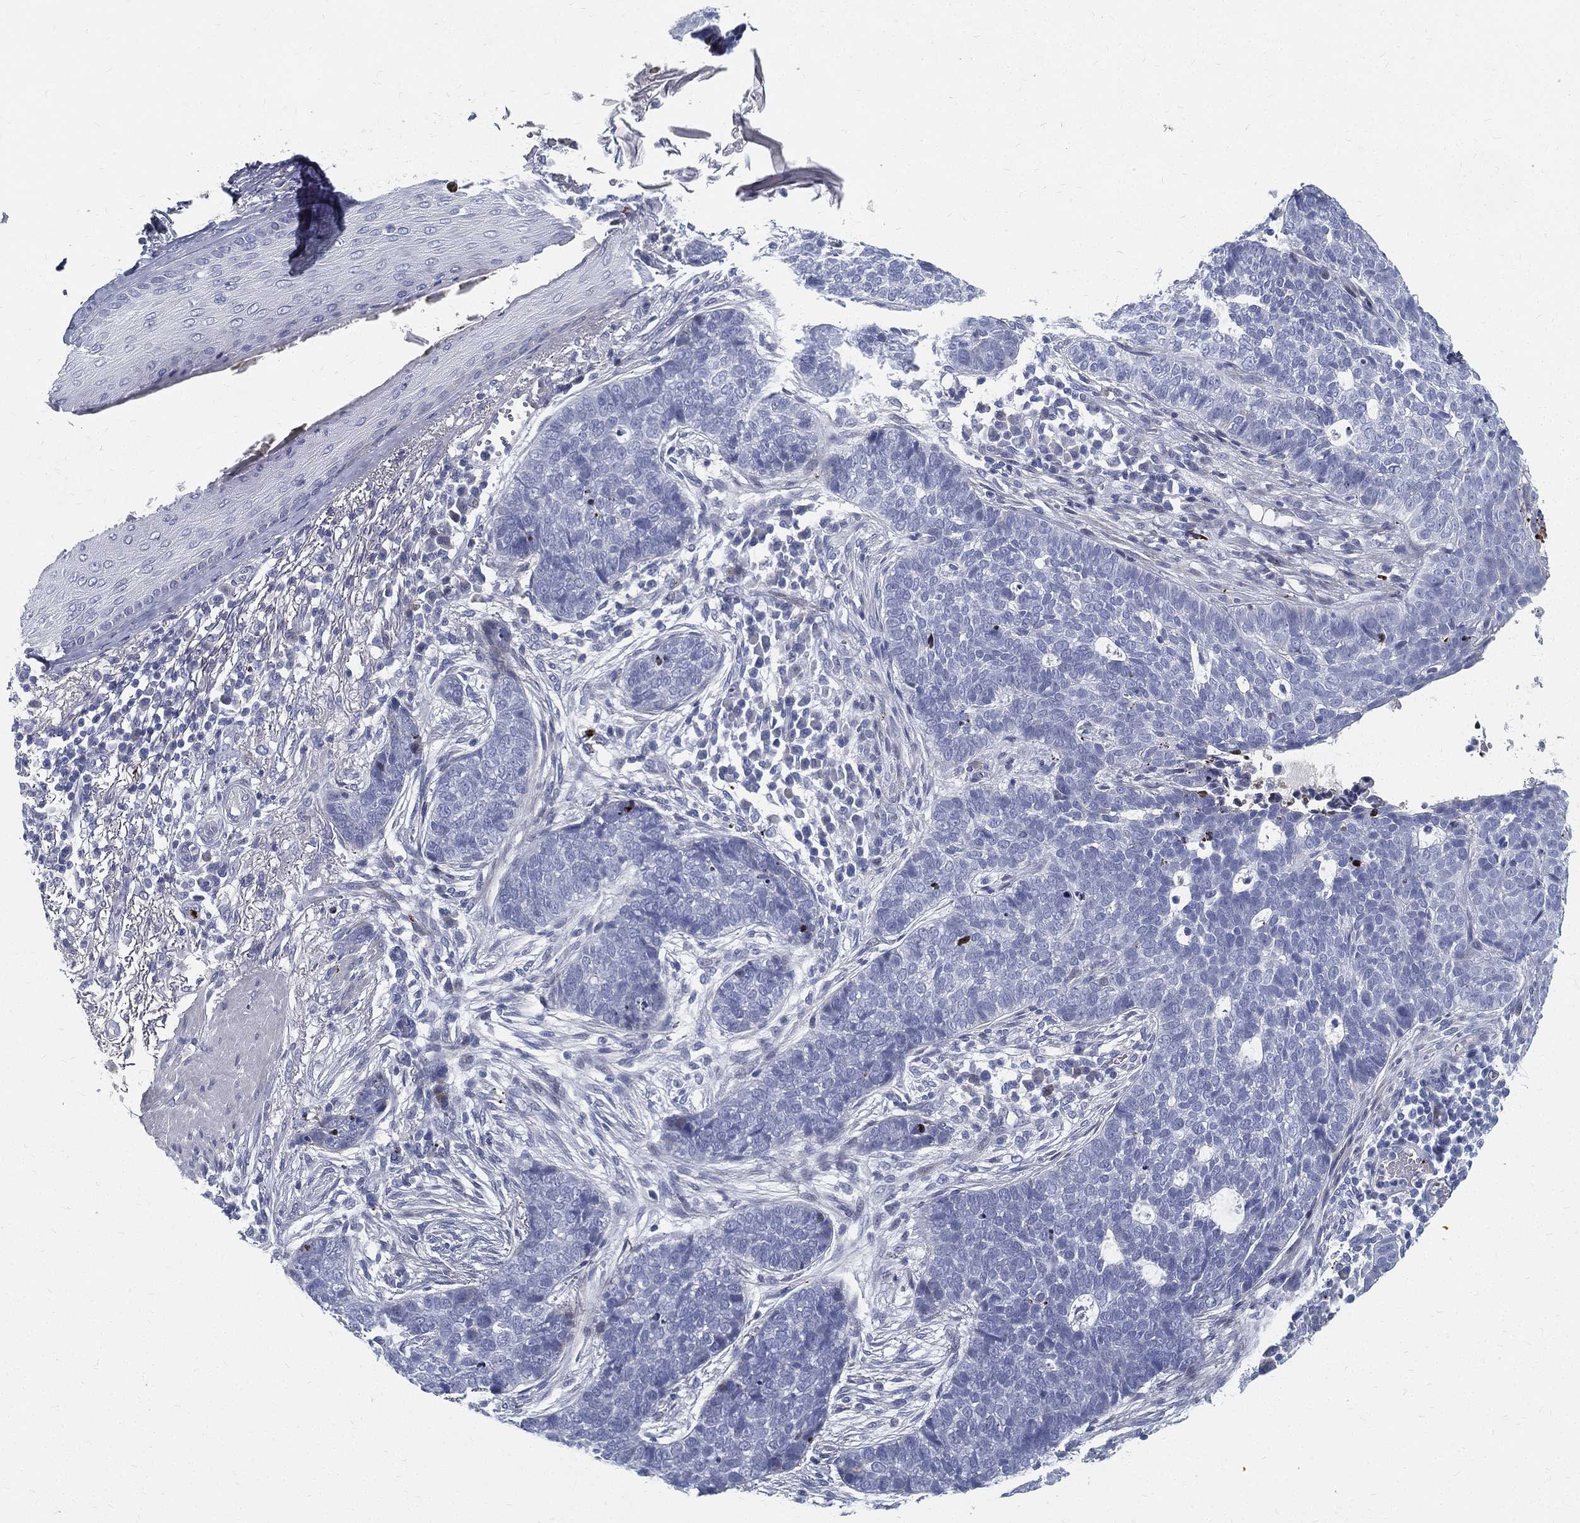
{"staining": {"intensity": "negative", "quantity": "none", "location": "none"}, "tissue": "skin cancer", "cell_type": "Tumor cells", "image_type": "cancer", "snomed": [{"axis": "morphology", "description": "Squamous cell carcinoma, NOS"}, {"axis": "topography", "description": "Skin"}], "caption": "DAB immunohistochemical staining of human squamous cell carcinoma (skin) shows no significant expression in tumor cells.", "gene": "SPPL2C", "patient": {"sex": "male", "age": 88}}